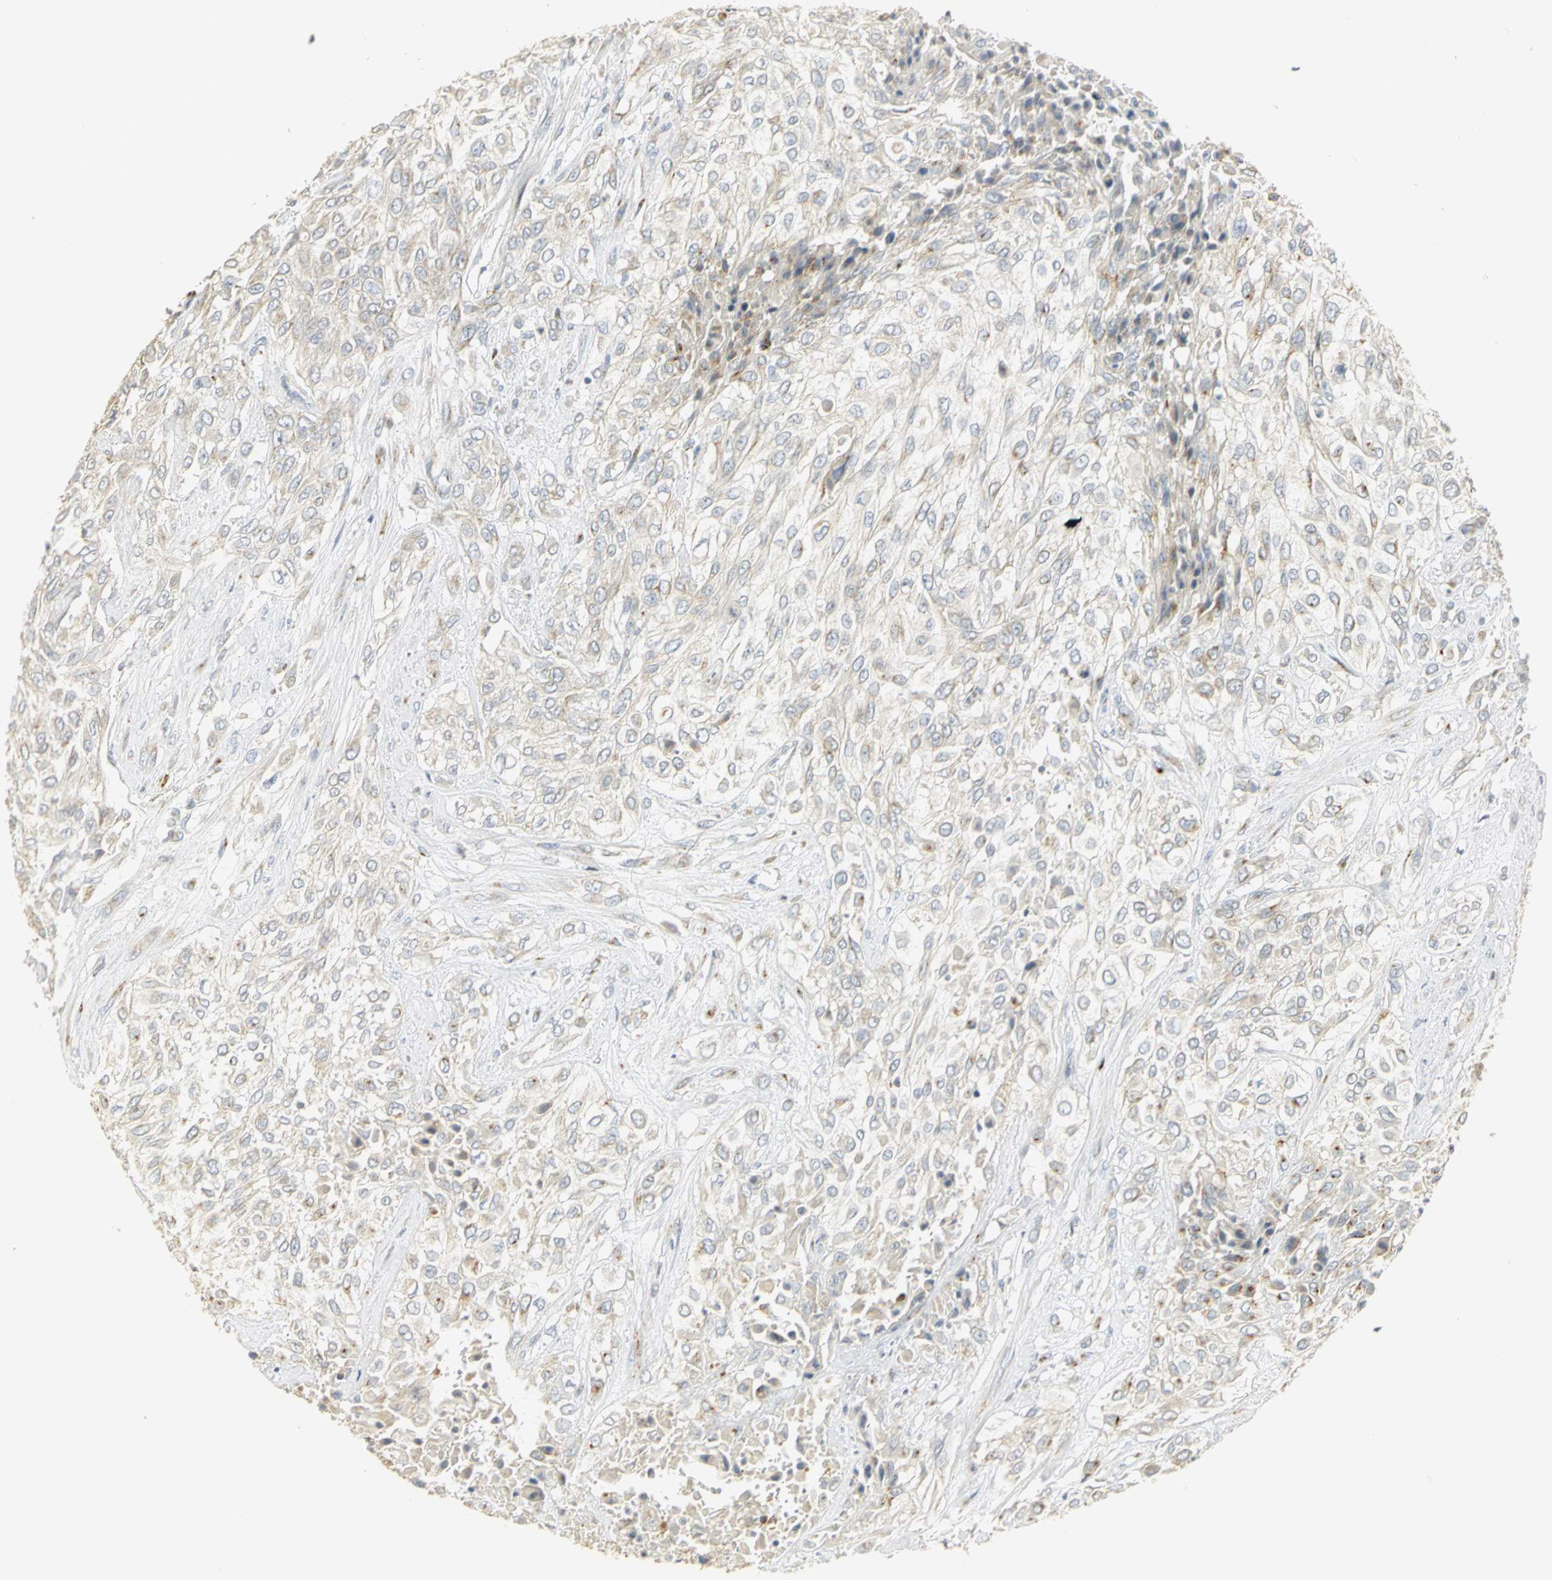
{"staining": {"intensity": "weak", "quantity": "<25%", "location": "cytoplasmic/membranous"}, "tissue": "urothelial cancer", "cell_type": "Tumor cells", "image_type": "cancer", "snomed": [{"axis": "morphology", "description": "Urothelial carcinoma, High grade"}, {"axis": "topography", "description": "Urinary bladder"}], "caption": "Tumor cells show no significant positivity in urothelial cancer. (Immunohistochemistry, brightfield microscopy, high magnification).", "gene": "TM9SF2", "patient": {"sex": "male", "age": 57}}